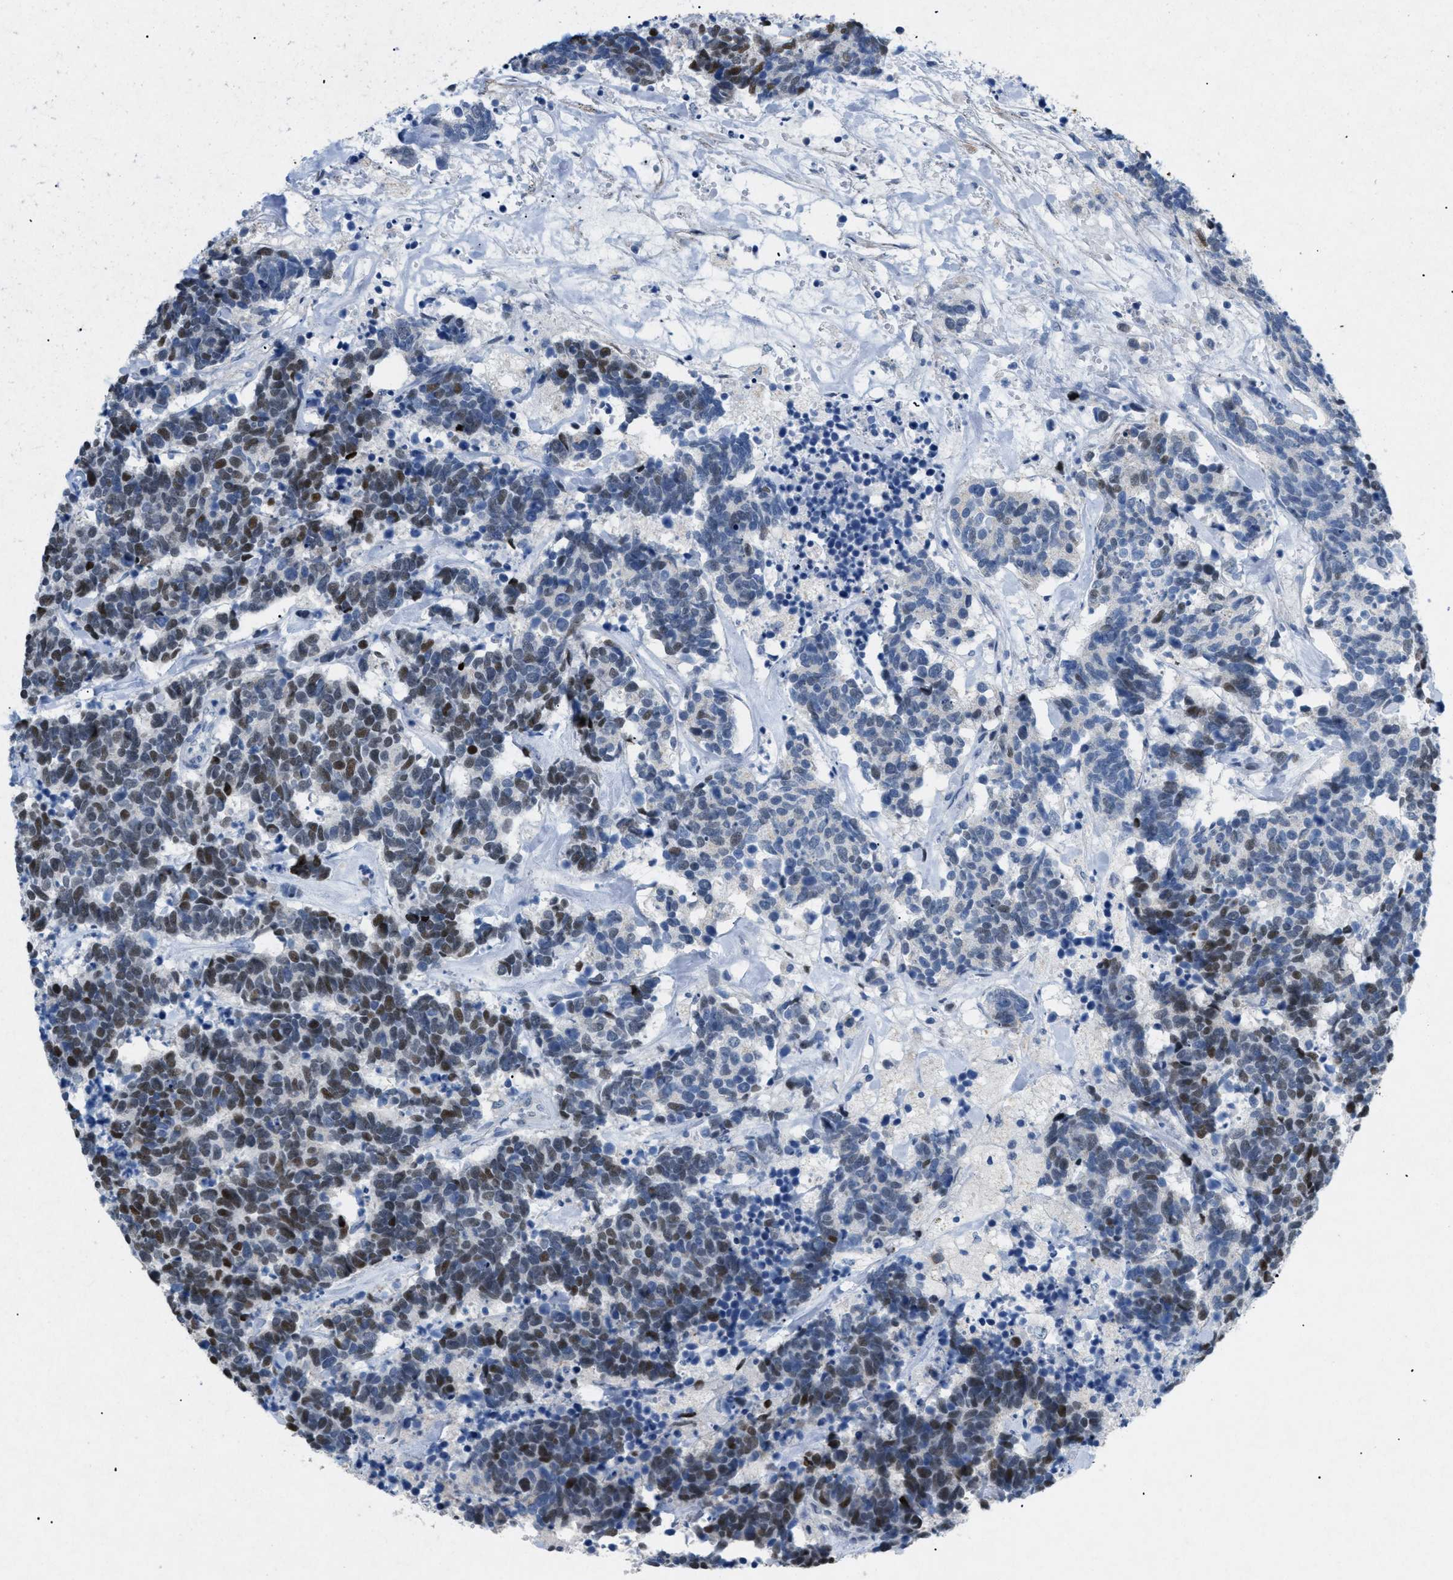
{"staining": {"intensity": "moderate", "quantity": "25%-75%", "location": "nuclear"}, "tissue": "carcinoid", "cell_type": "Tumor cells", "image_type": "cancer", "snomed": [{"axis": "morphology", "description": "Carcinoma, NOS"}, {"axis": "morphology", "description": "Carcinoid, malignant, NOS"}, {"axis": "topography", "description": "Urinary bladder"}], "caption": "The immunohistochemical stain labels moderate nuclear positivity in tumor cells of carcinoma tissue. (IHC, brightfield microscopy, high magnification).", "gene": "TASOR", "patient": {"sex": "male", "age": 57}}